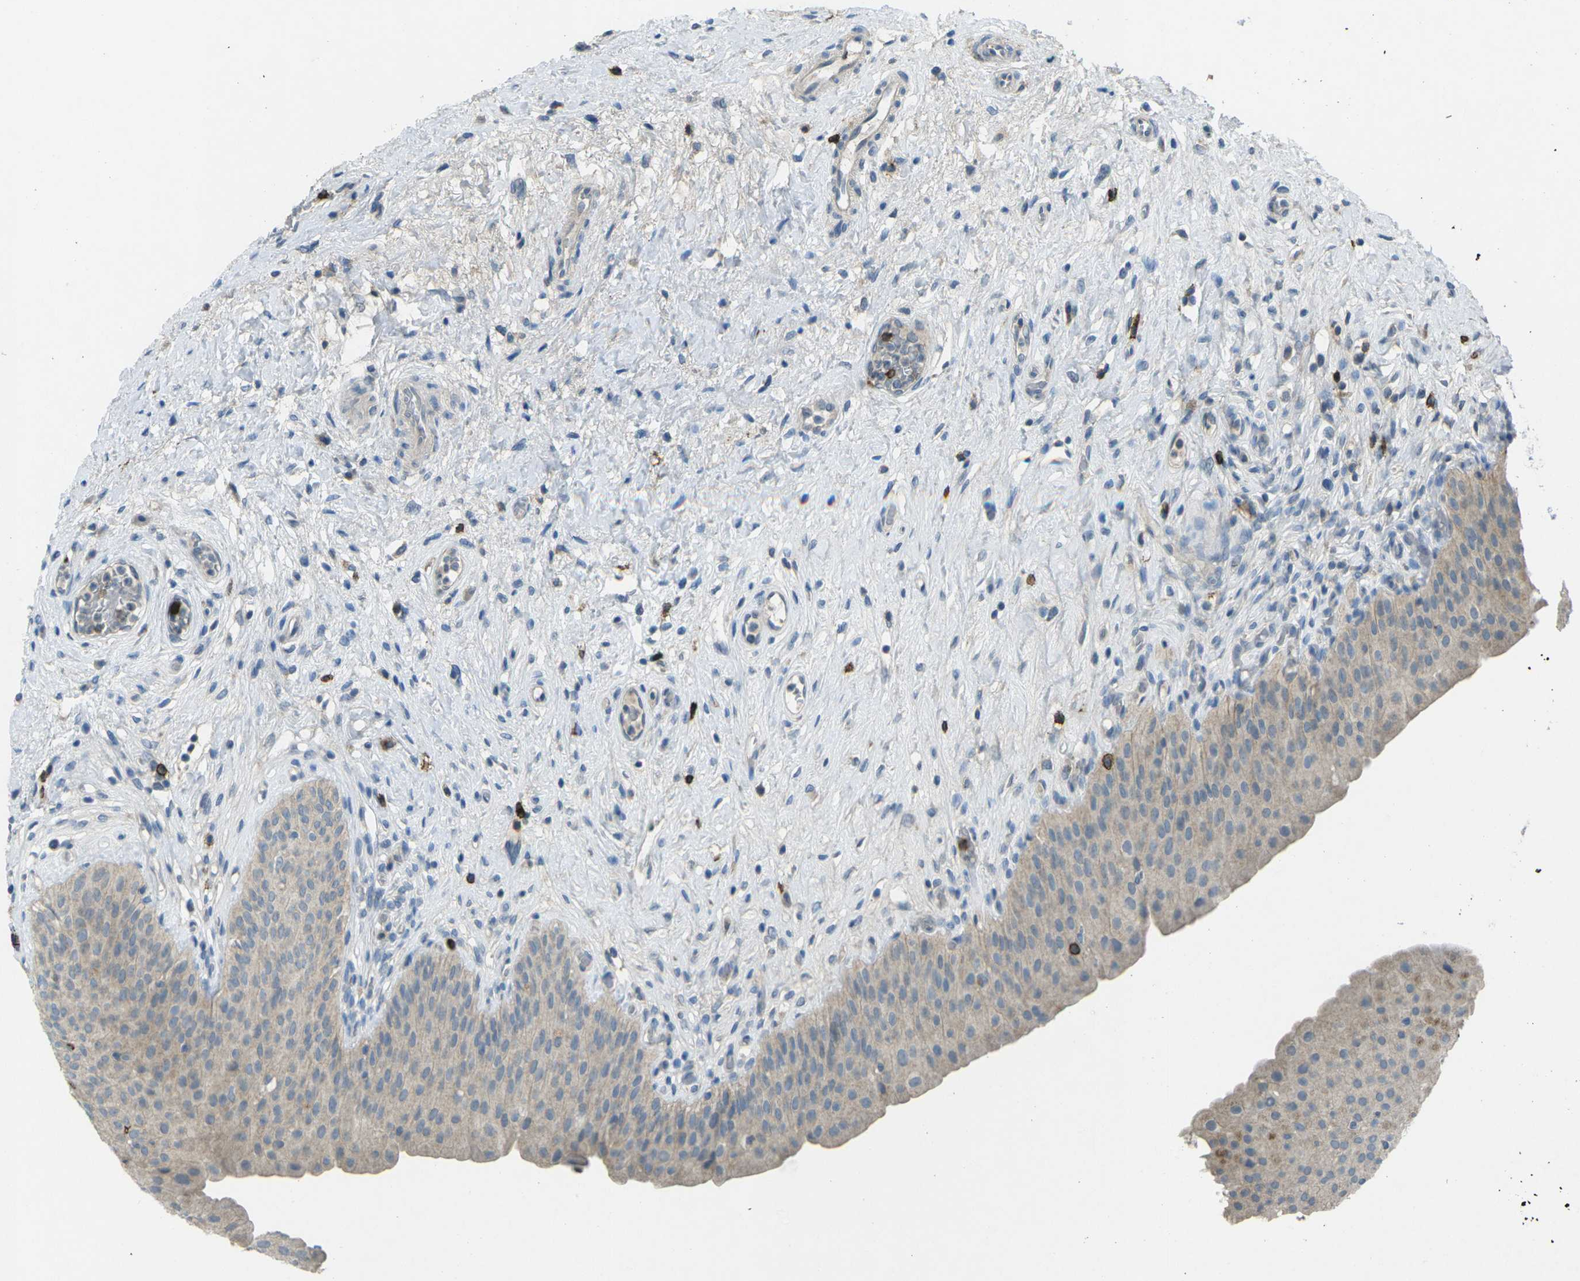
{"staining": {"intensity": "weak", "quantity": "25%-75%", "location": "cytoplasmic/membranous"}, "tissue": "urinary bladder", "cell_type": "Urothelial cells", "image_type": "normal", "snomed": [{"axis": "morphology", "description": "Normal tissue, NOS"}, {"axis": "topography", "description": "Urinary bladder"}], "caption": "Approximately 25%-75% of urothelial cells in normal human urinary bladder exhibit weak cytoplasmic/membranous protein staining as visualized by brown immunohistochemical staining.", "gene": "CD19", "patient": {"sex": "male", "age": 46}}